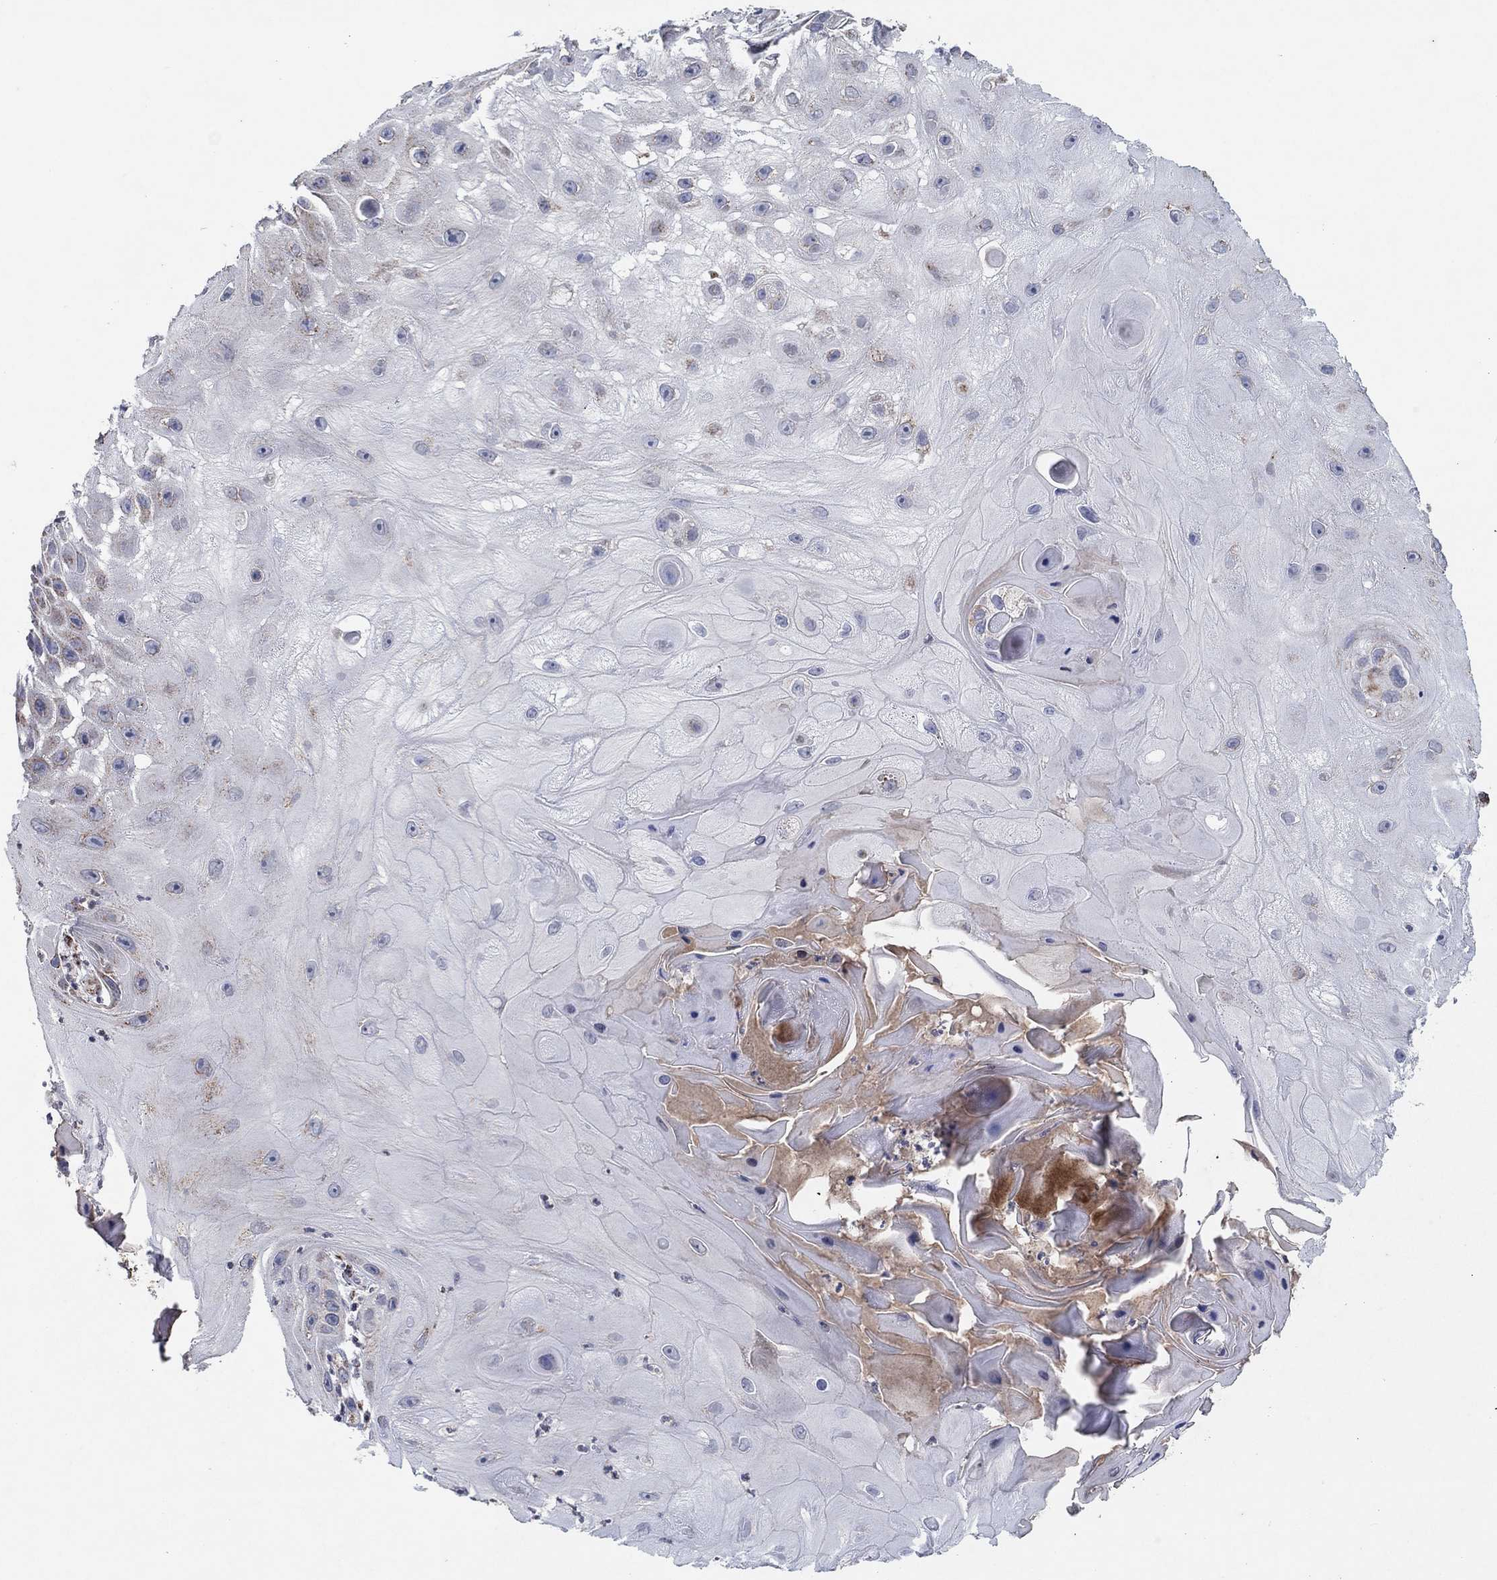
{"staining": {"intensity": "weak", "quantity": "25%-75%", "location": "cytoplasmic/membranous"}, "tissue": "skin cancer", "cell_type": "Tumor cells", "image_type": "cancer", "snomed": [{"axis": "morphology", "description": "Normal tissue, NOS"}, {"axis": "morphology", "description": "Squamous cell carcinoma, NOS"}, {"axis": "topography", "description": "Skin"}], "caption": "A low amount of weak cytoplasmic/membranous positivity is identified in approximately 25%-75% of tumor cells in skin squamous cell carcinoma tissue.", "gene": "C9orf85", "patient": {"sex": "male", "age": 79}}